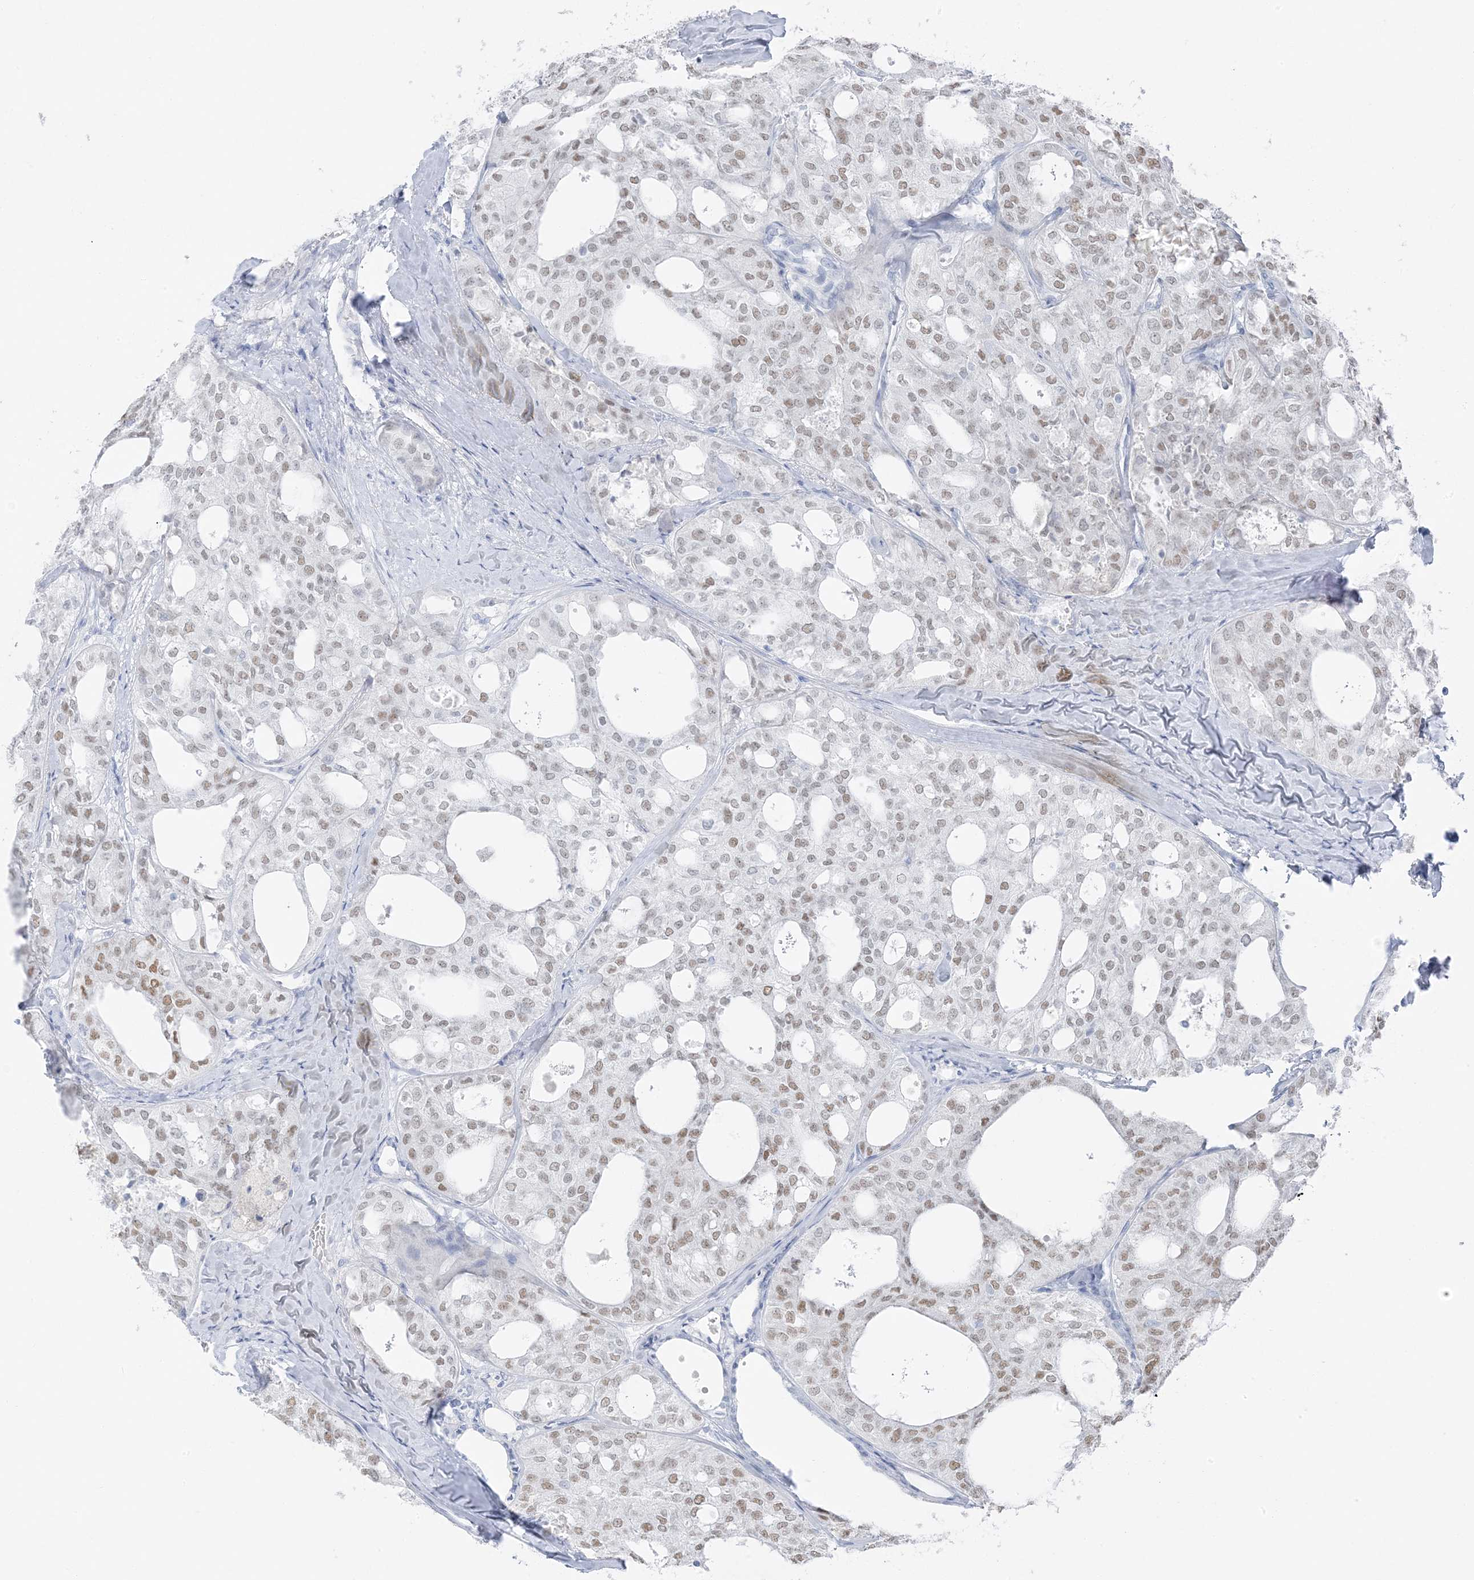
{"staining": {"intensity": "moderate", "quantity": ">75%", "location": "nuclear"}, "tissue": "thyroid cancer", "cell_type": "Tumor cells", "image_type": "cancer", "snomed": [{"axis": "morphology", "description": "Follicular adenoma carcinoma, NOS"}, {"axis": "topography", "description": "Thyroid gland"}], "caption": "Immunohistochemistry photomicrograph of follicular adenoma carcinoma (thyroid) stained for a protein (brown), which demonstrates medium levels of moderate nuclear positivity in about >75% of tumor cells.", "gene": "ZFP64", "patient": {"sex": "male", "age": 75}}